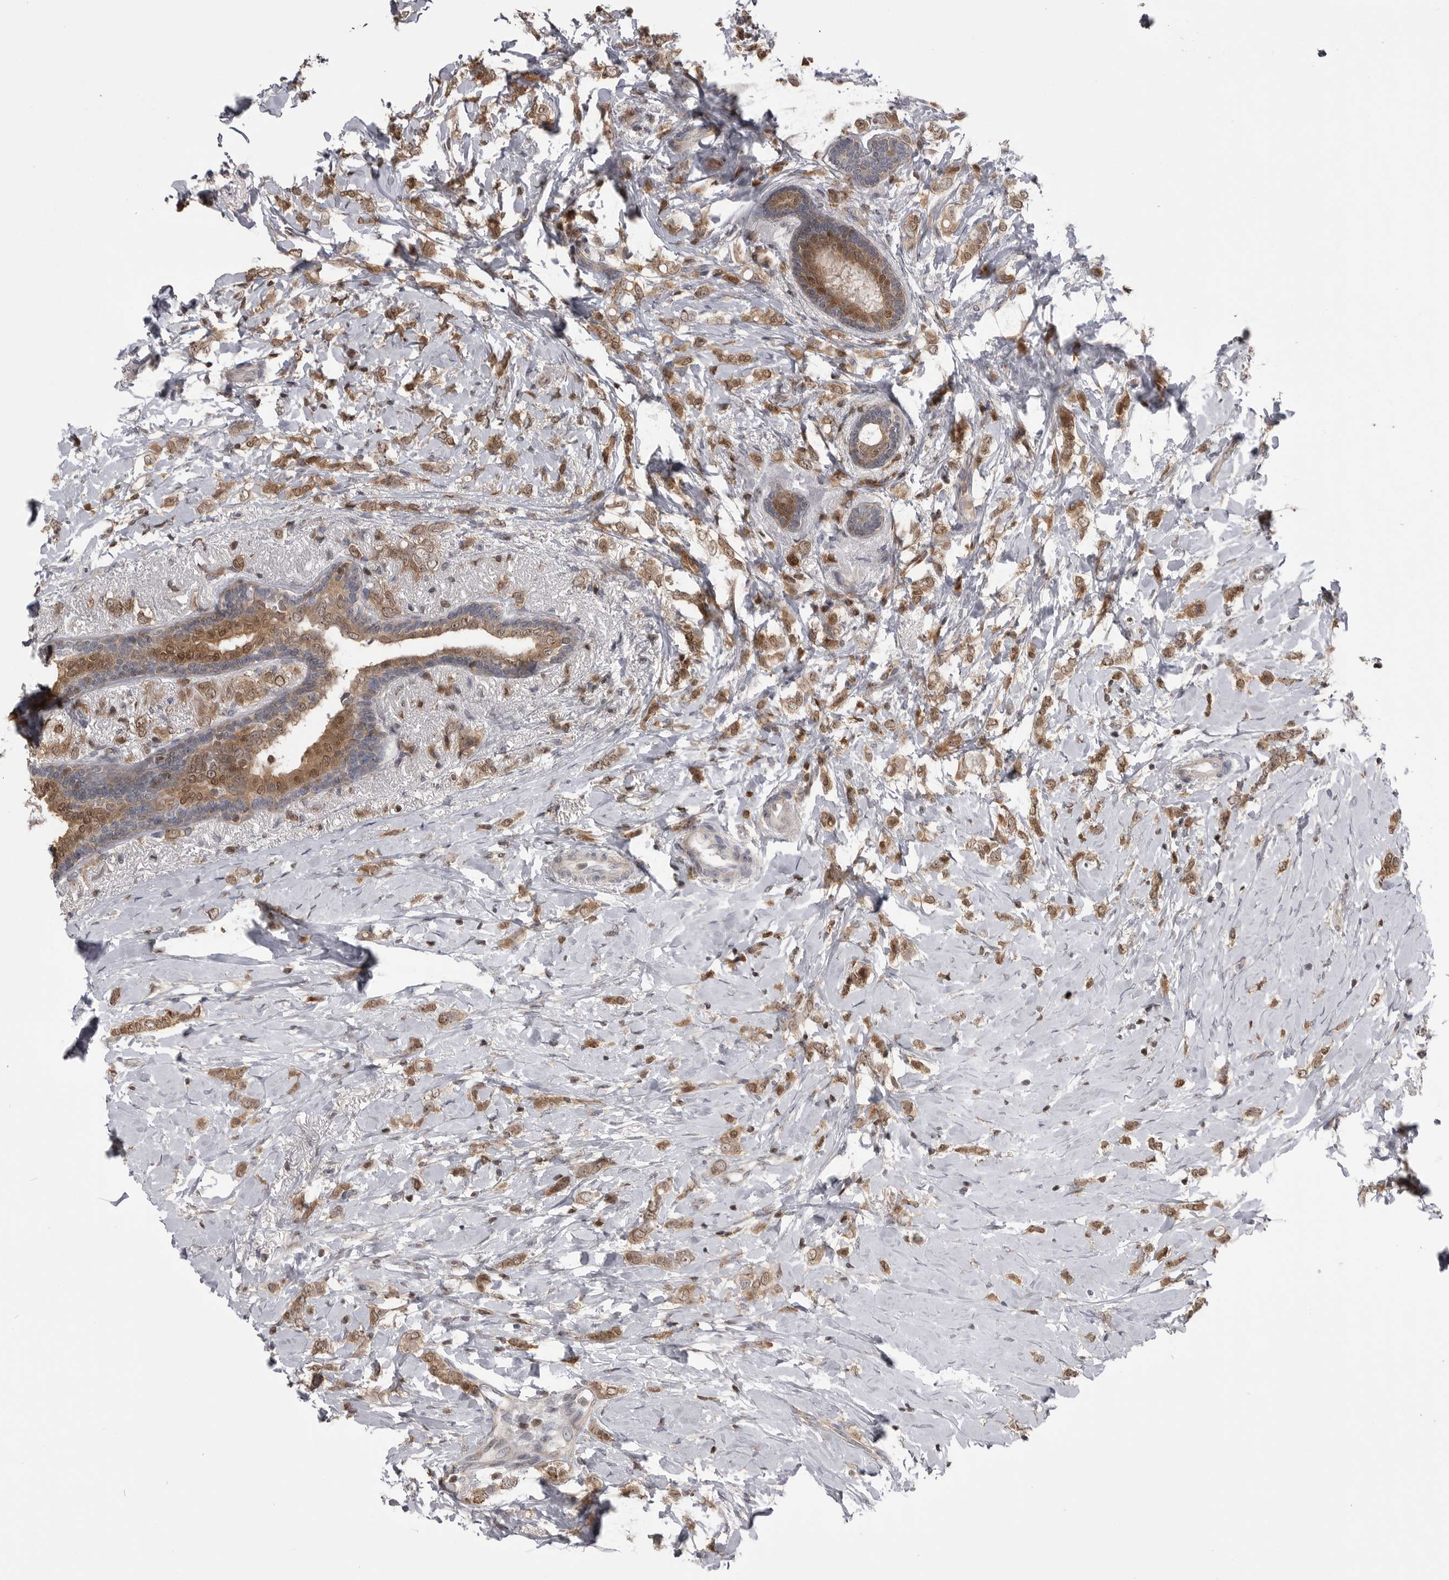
{"staining": {"intensity": "moderate", "quantity": ">75%", "location": "cytoplasmic/membranous,nuclear"}, "tissue": "breast cancer", "cell_type": "Tumor cells", "image_type": "cancer", "snomed": [{"axis": "morphology", "description": "Normal tissue, NOS"}, {"axis": "morphology", "description": "Lobular carcinoma"}, {"axis": "topography", "description": "Breast"}], "caption": "Lobular carcinoma (breast) tissue displays moderate cytoplasmic/membranous and nuclear positivity in about >75% of tumor cells", "gene": "MAPK13", "patient": {"sex": "female", "age": 47}}